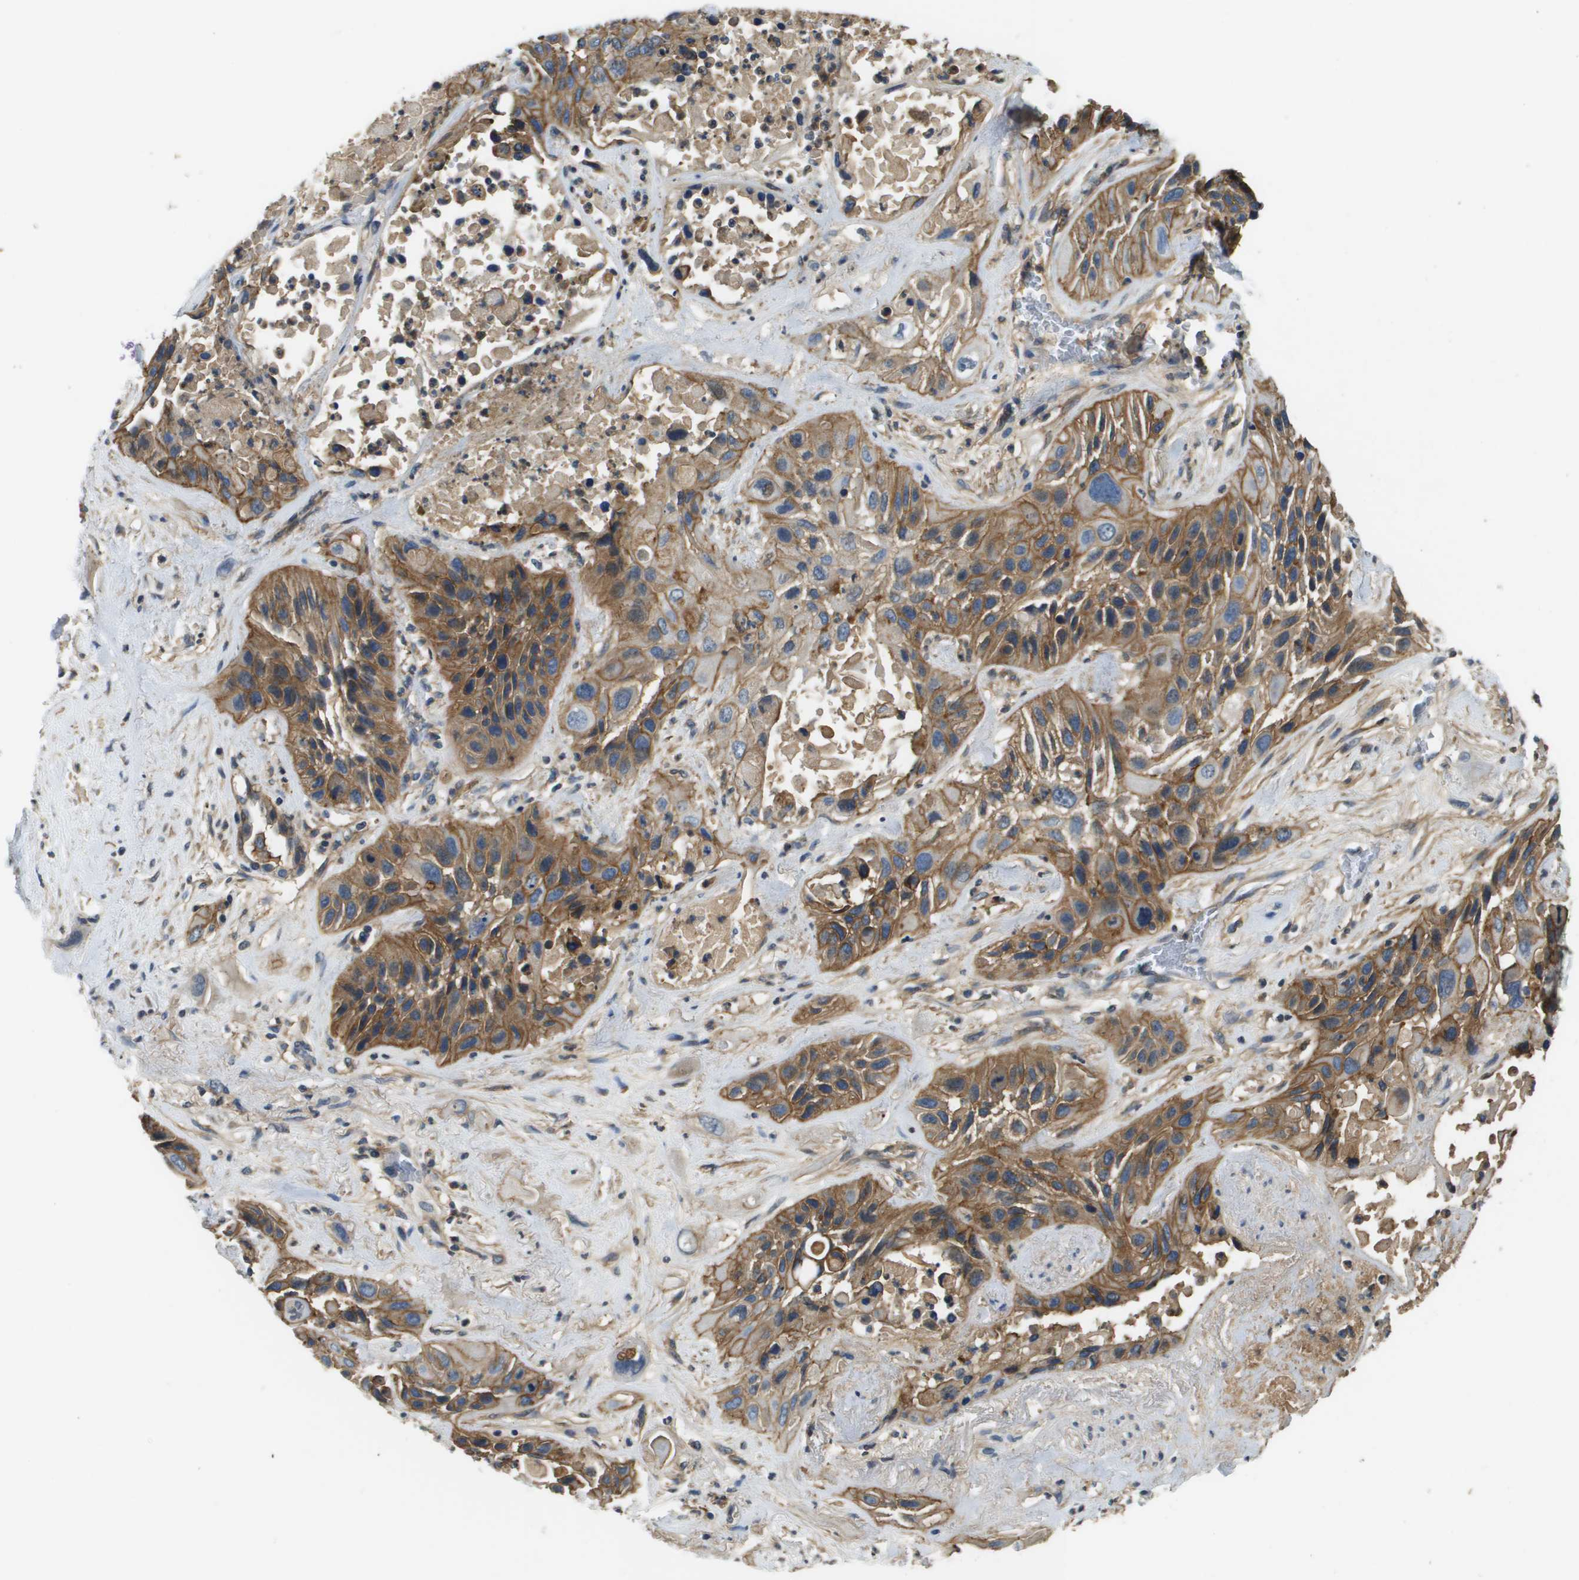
{"staining": {"intensity": "moderate", "quantity": ">75%", "location": "cytoplasmic/membranous"}, "tissue": "lung cancer", "cell_type": "Tumor cells", "image_type": "cancer", "snomed": [{"axis": "morphology", "description": "Squamous cell carcinoma, NOS"}, {"axis": "topography", "description": "Lung"}], "caption": "Immunohistochemistry (IHC) histopathology image of neoplastic tissue: human lung cancer stained using IHC demonstrates medium levels of moderate protein expression localized specifically in the cytoplasmic/membranous of tumor cells, appearing as a cytoplasmic/membranous brown color.", "gene": "SLC16A3", "patient": {"sex": "female", "age": 76}}